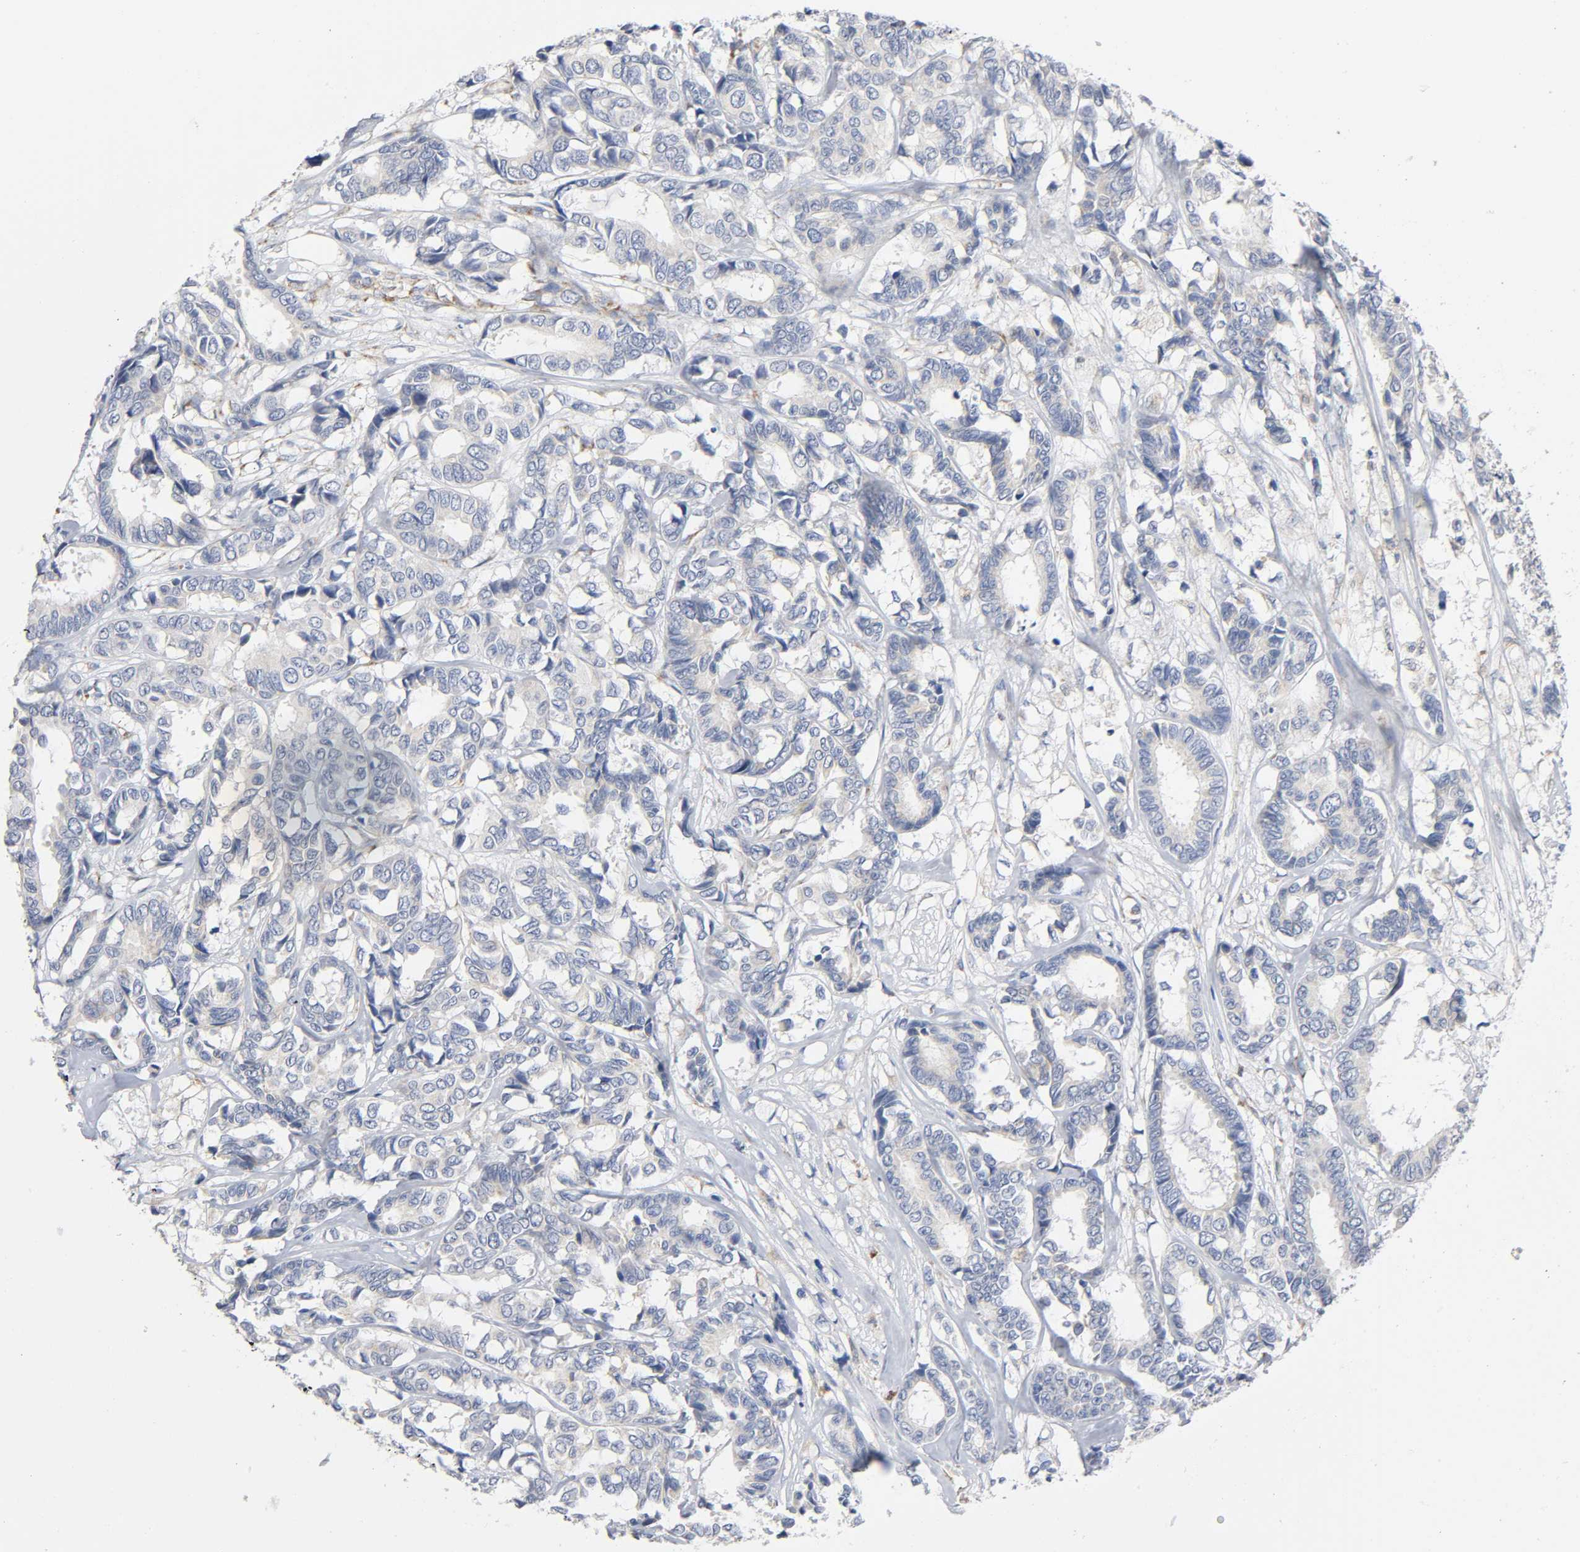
{"staining": {"intensity": "negative", "quantity": "none", "location": "none"}, "tissue": "breast cancer", "cell_type": "Tumor cells", "image_type": "cancer", "snomed": [{"axis": "morphology", "description": "Duct carcinoma"}, {"axis": "topography", "description": "Breast"}], "caption": "A micrograph of breast infiltrating ductal carcinoma stained for a protein reveals no brown staining in tumor cells. (DAB immunohistochemistry visualized using brightfield microscopy, high magnification).", "gene": "BAK1", "patient": {"sex": "female", "age": 87}}